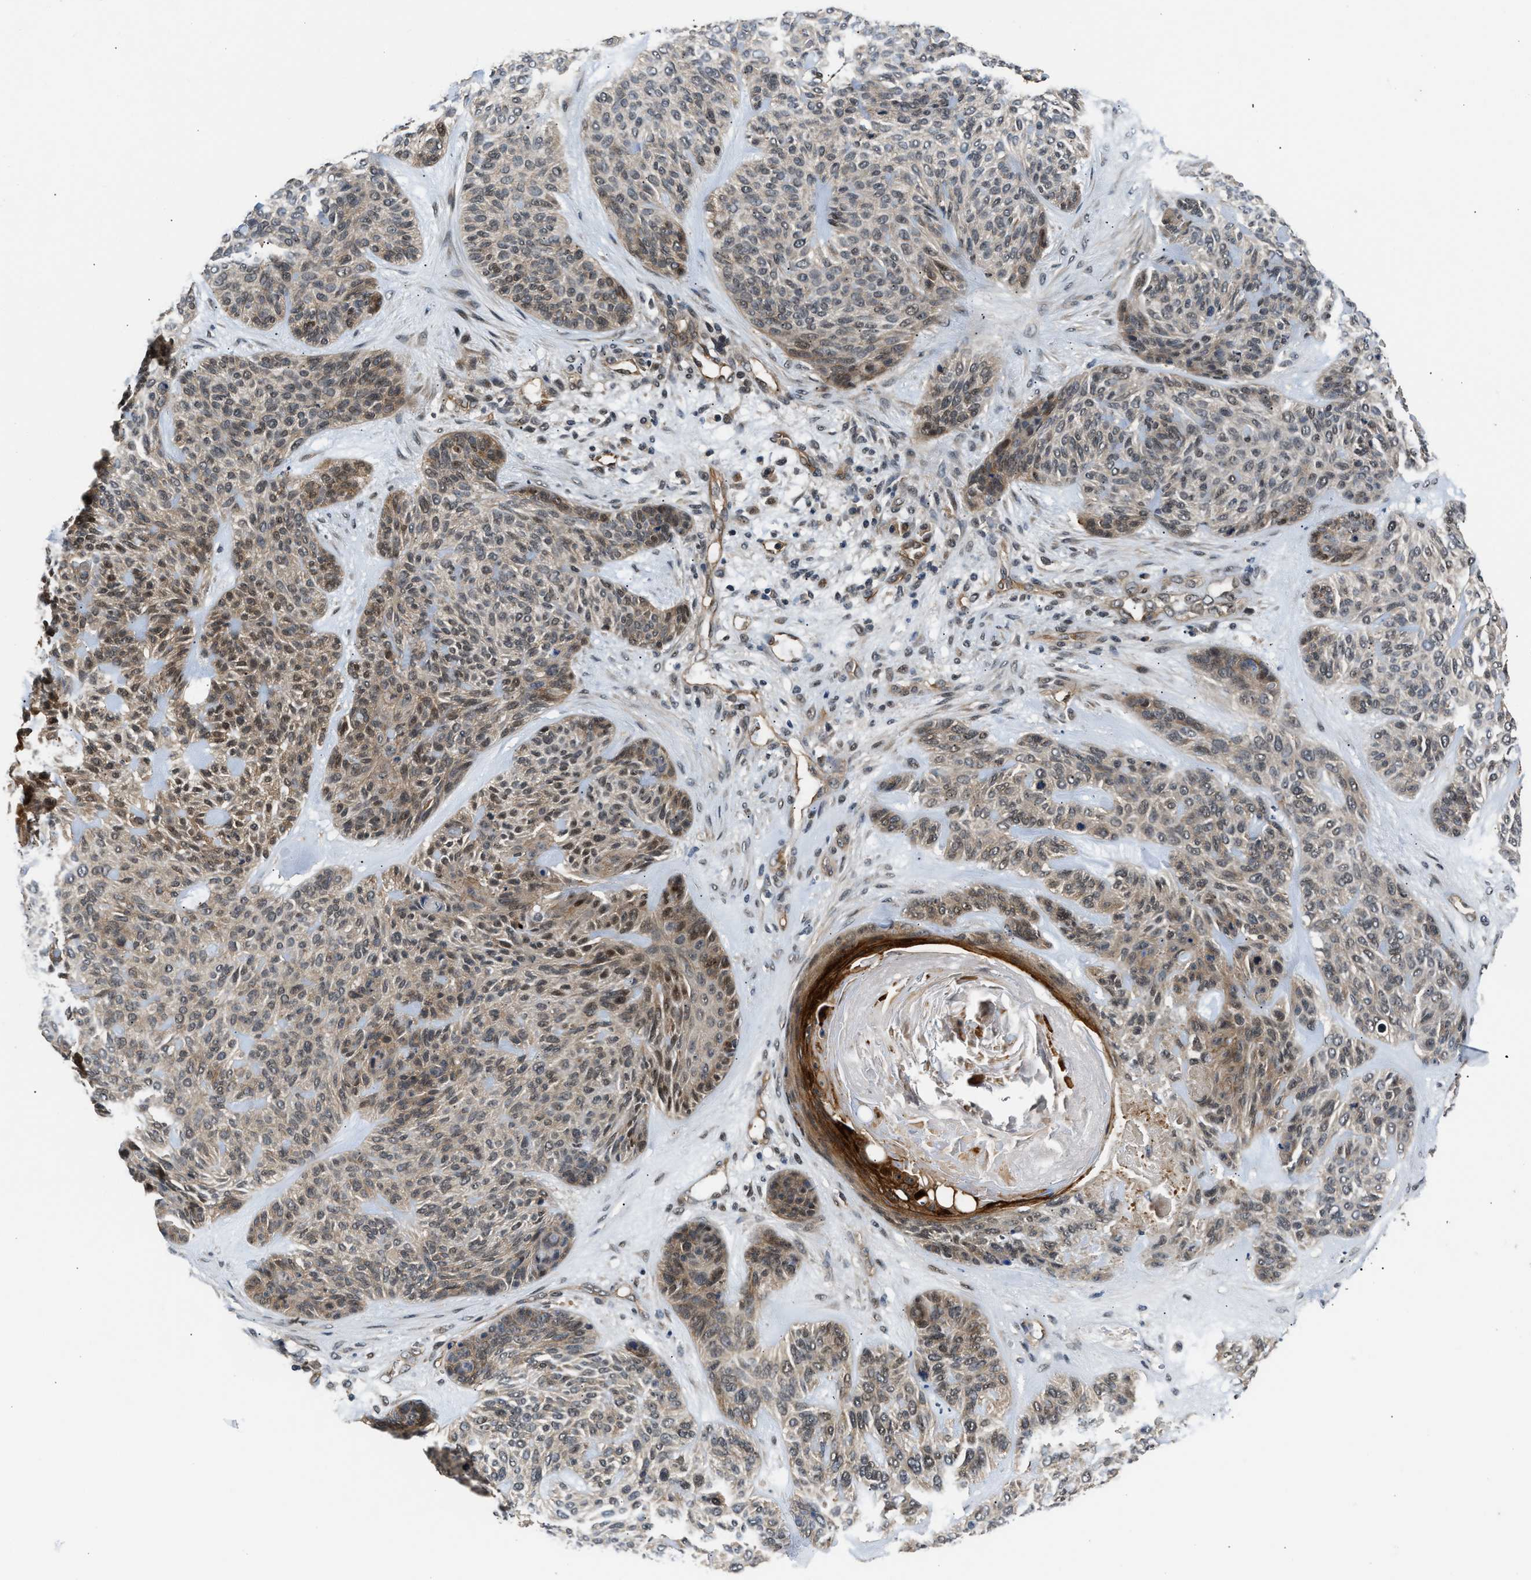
{"staining": {"intensity": "weak", "quantity": "25%-75%", "location": "cytoplasmic/membranous"}, "tissue": "skin cancer", "cell_type": "Tumor cells", "image_type": "cancer", "snomed": [{"axis": "morphology", "description": "Basal cell carcinoma"}, {"axis": "topography", "description": "Skin"}], "caption": "This image demonstrates skin cancer stained with immunohistochemistry (IHC) to label a protein in brown. The cytoplasmic/membranous of tumor cells show weak positivity for the protein. Nuclei are counter-stained blue.", "gene": "COPS2", "patient": {"sex": "male", "age": 55}}